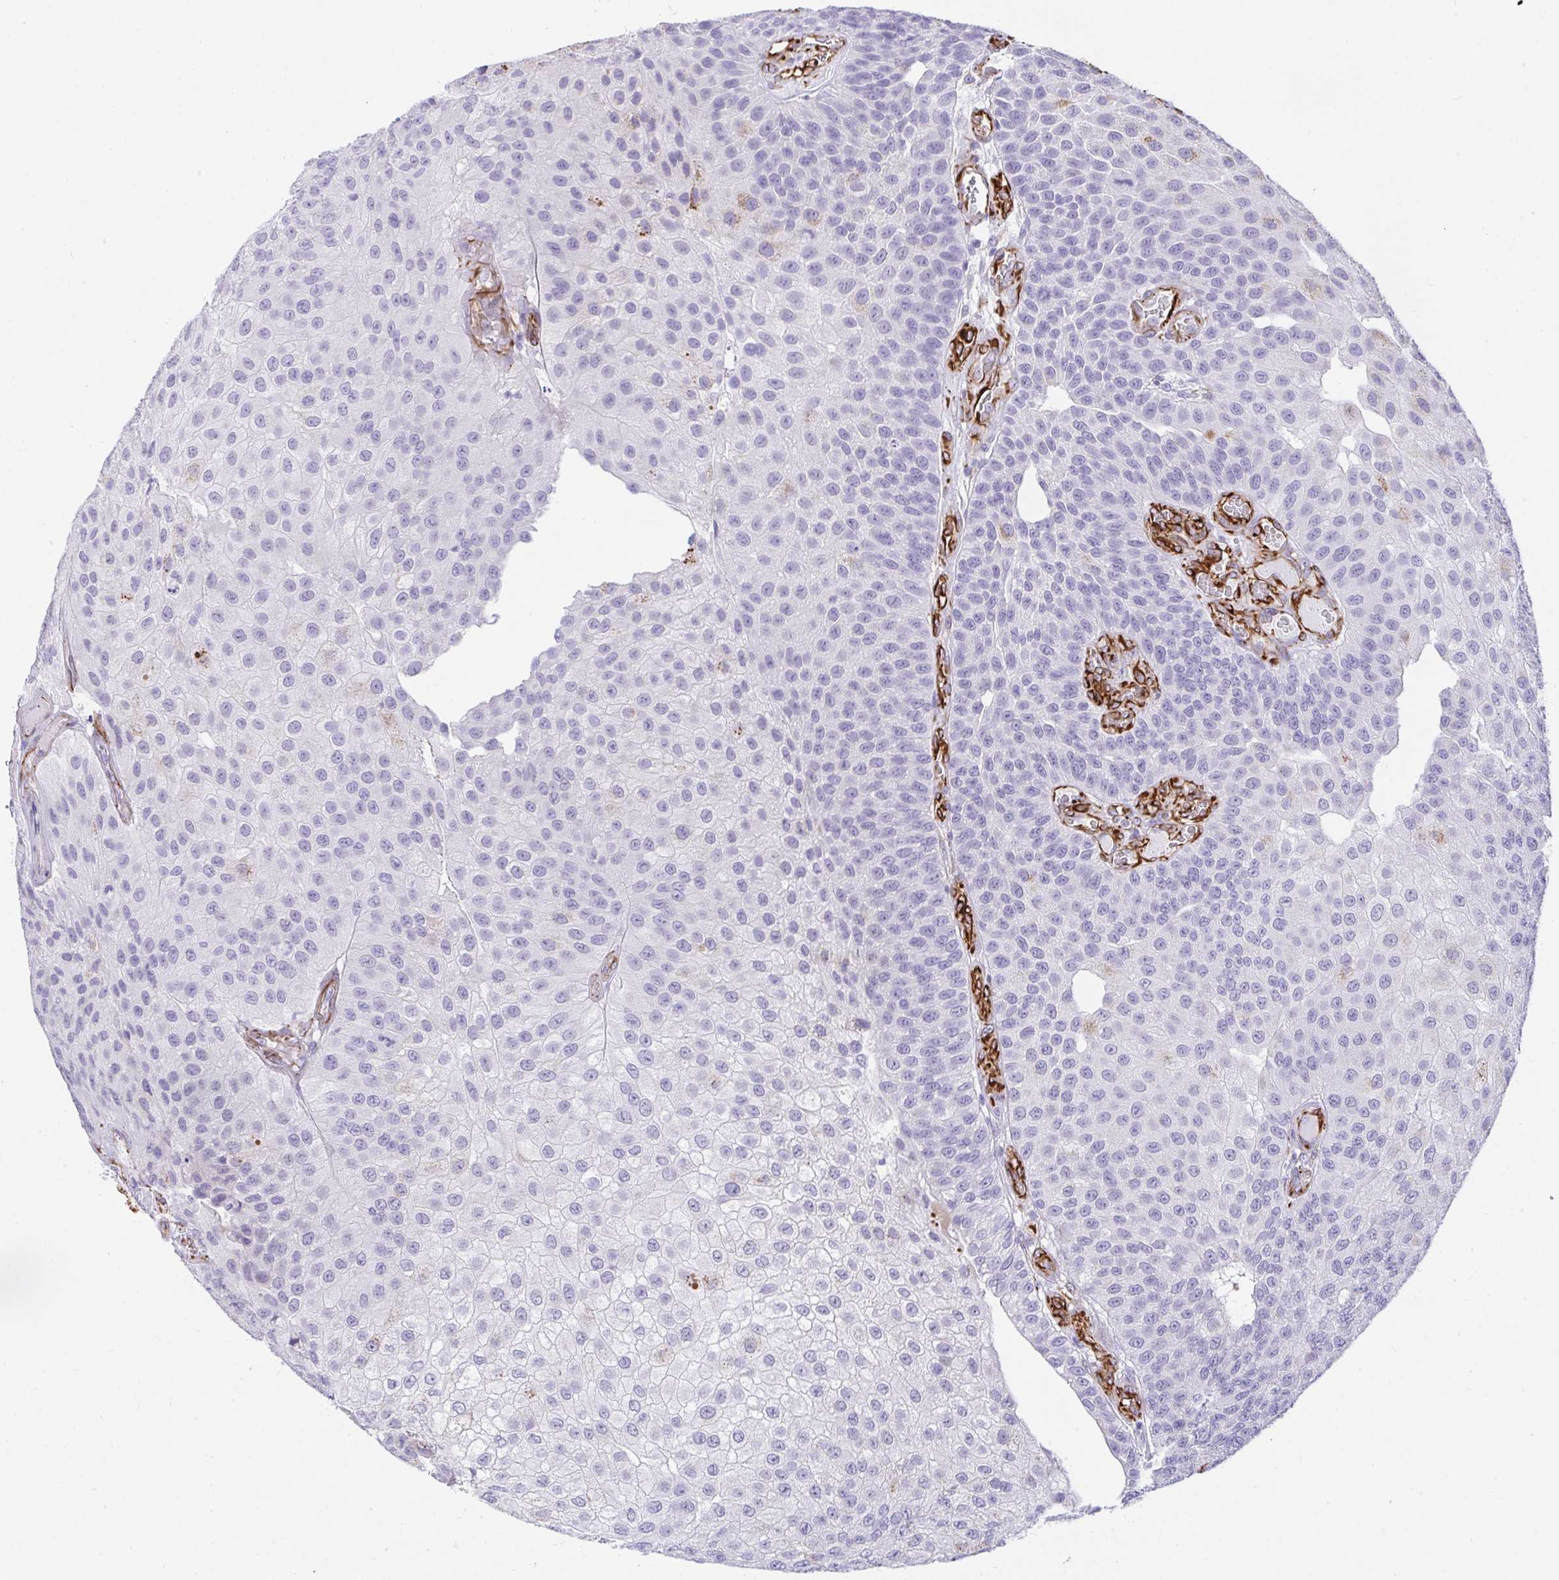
{"staining": {"intensity": "negative", "quantity": "none", "location": "none"}, "tissue": "urothelial cancer", "cell_type": "Tumor cells", "image_type": "cancer", "snomed": [{"axis": "morphology", "description": "Urothelial carcinoma, NOS"}, {"axis": "topography", "description": "Urinary bladder"}], "caption": "Human urothelial cancer stained for a protein using IHC demonstrates no positivity in tumor cells.", "gene": "SLC35B1", "patient": {"sex": "male", "age": 87}}